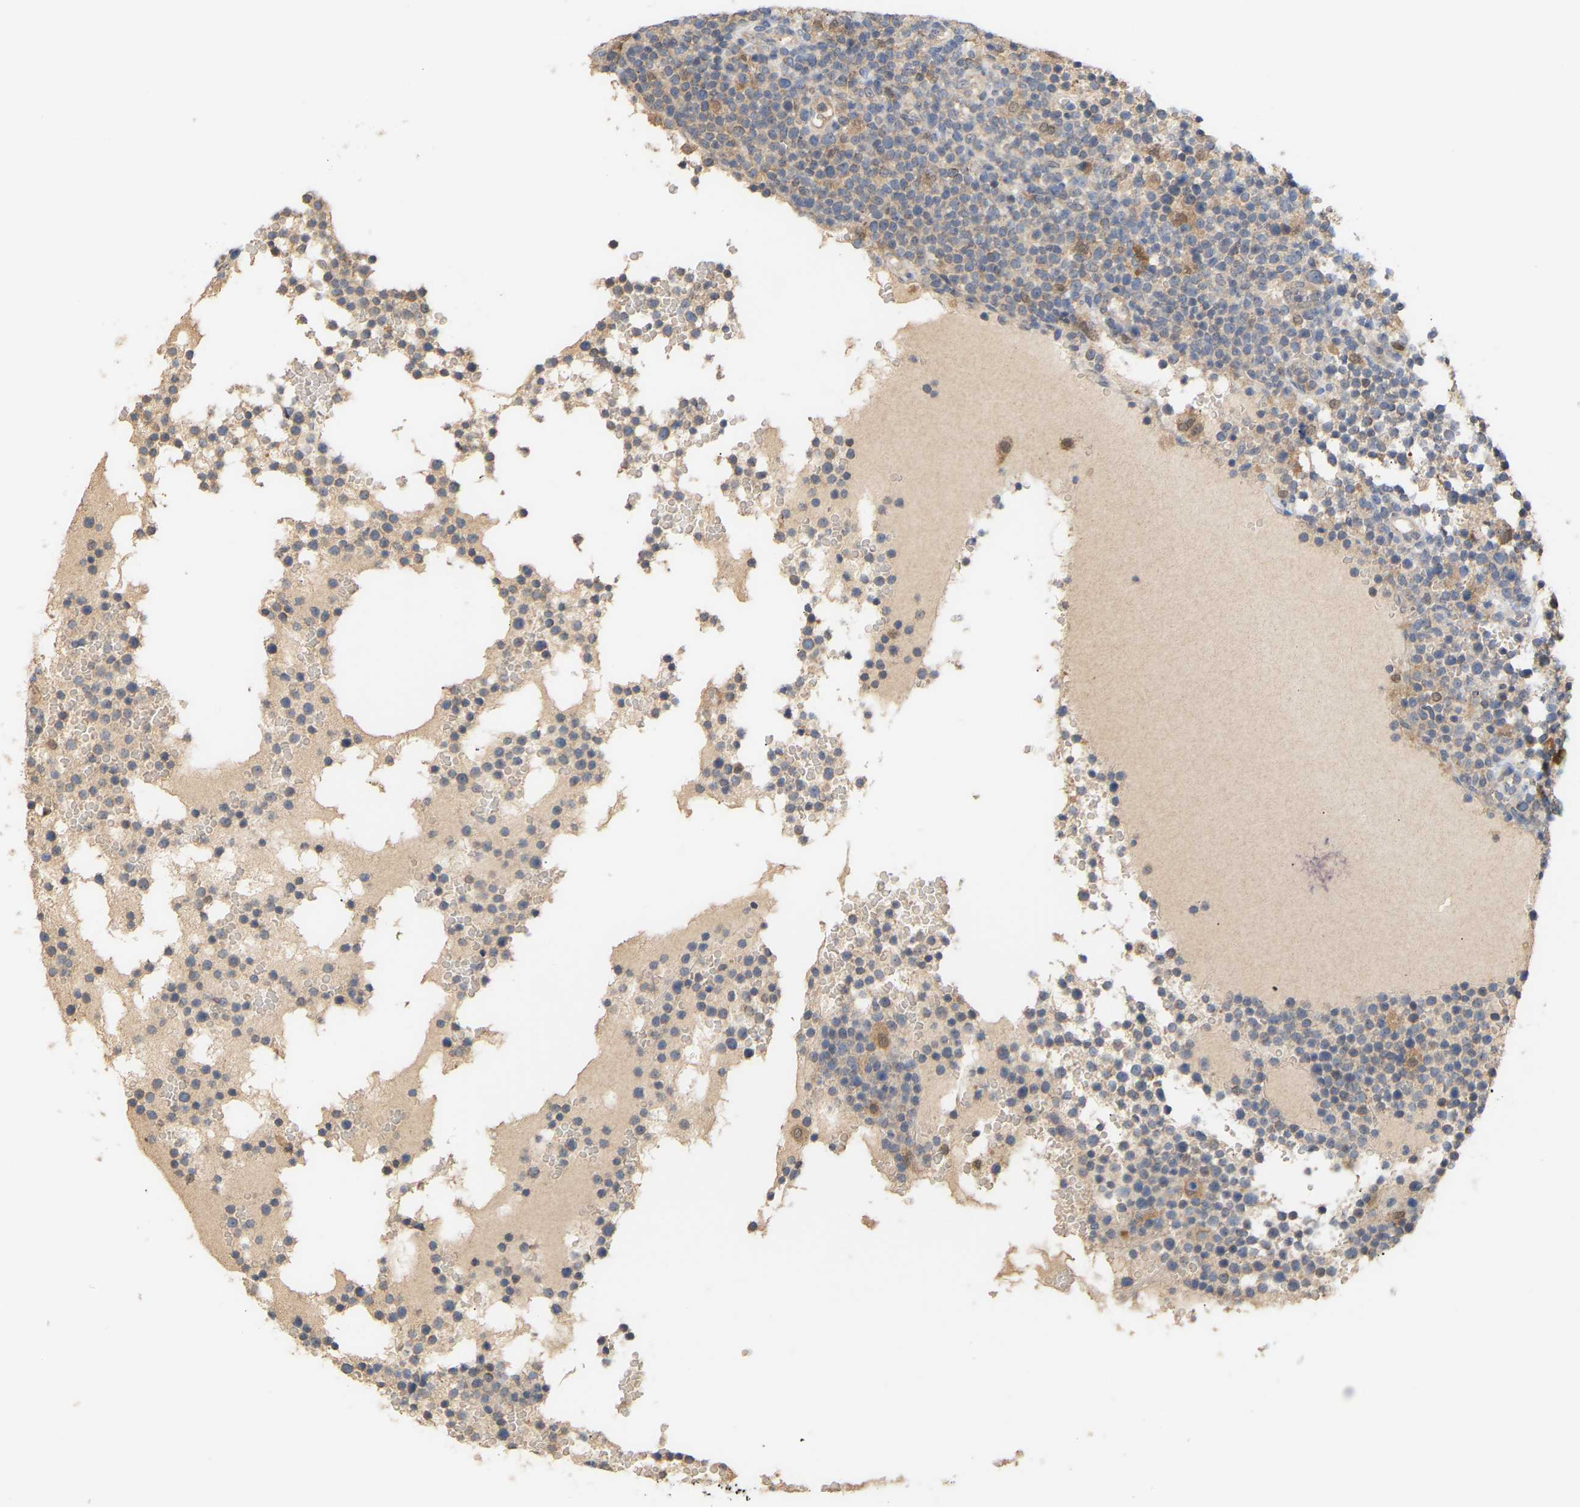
{"staining": {"intensity": "negative", "quantity": "none", "location": "none"}, "tissue": "lymphoma", "cell_type": "Tumor cells", "image_type": "cancer", "snomed": [{"axis": "morphology", "description": "Malignant lymphoma, non-Hodgkin's type, High grade"}, {"axis": "topography", "description": "Lymph node"}], "caption": "High power microscopy image of an IHC photomicrograph of malignant lymphoma, non-Hodgkin's type (high-grade), revealing no significant expression in tumor cells.", "gene": "TPMT", "patient": {"sex": "male", "age": 61}}